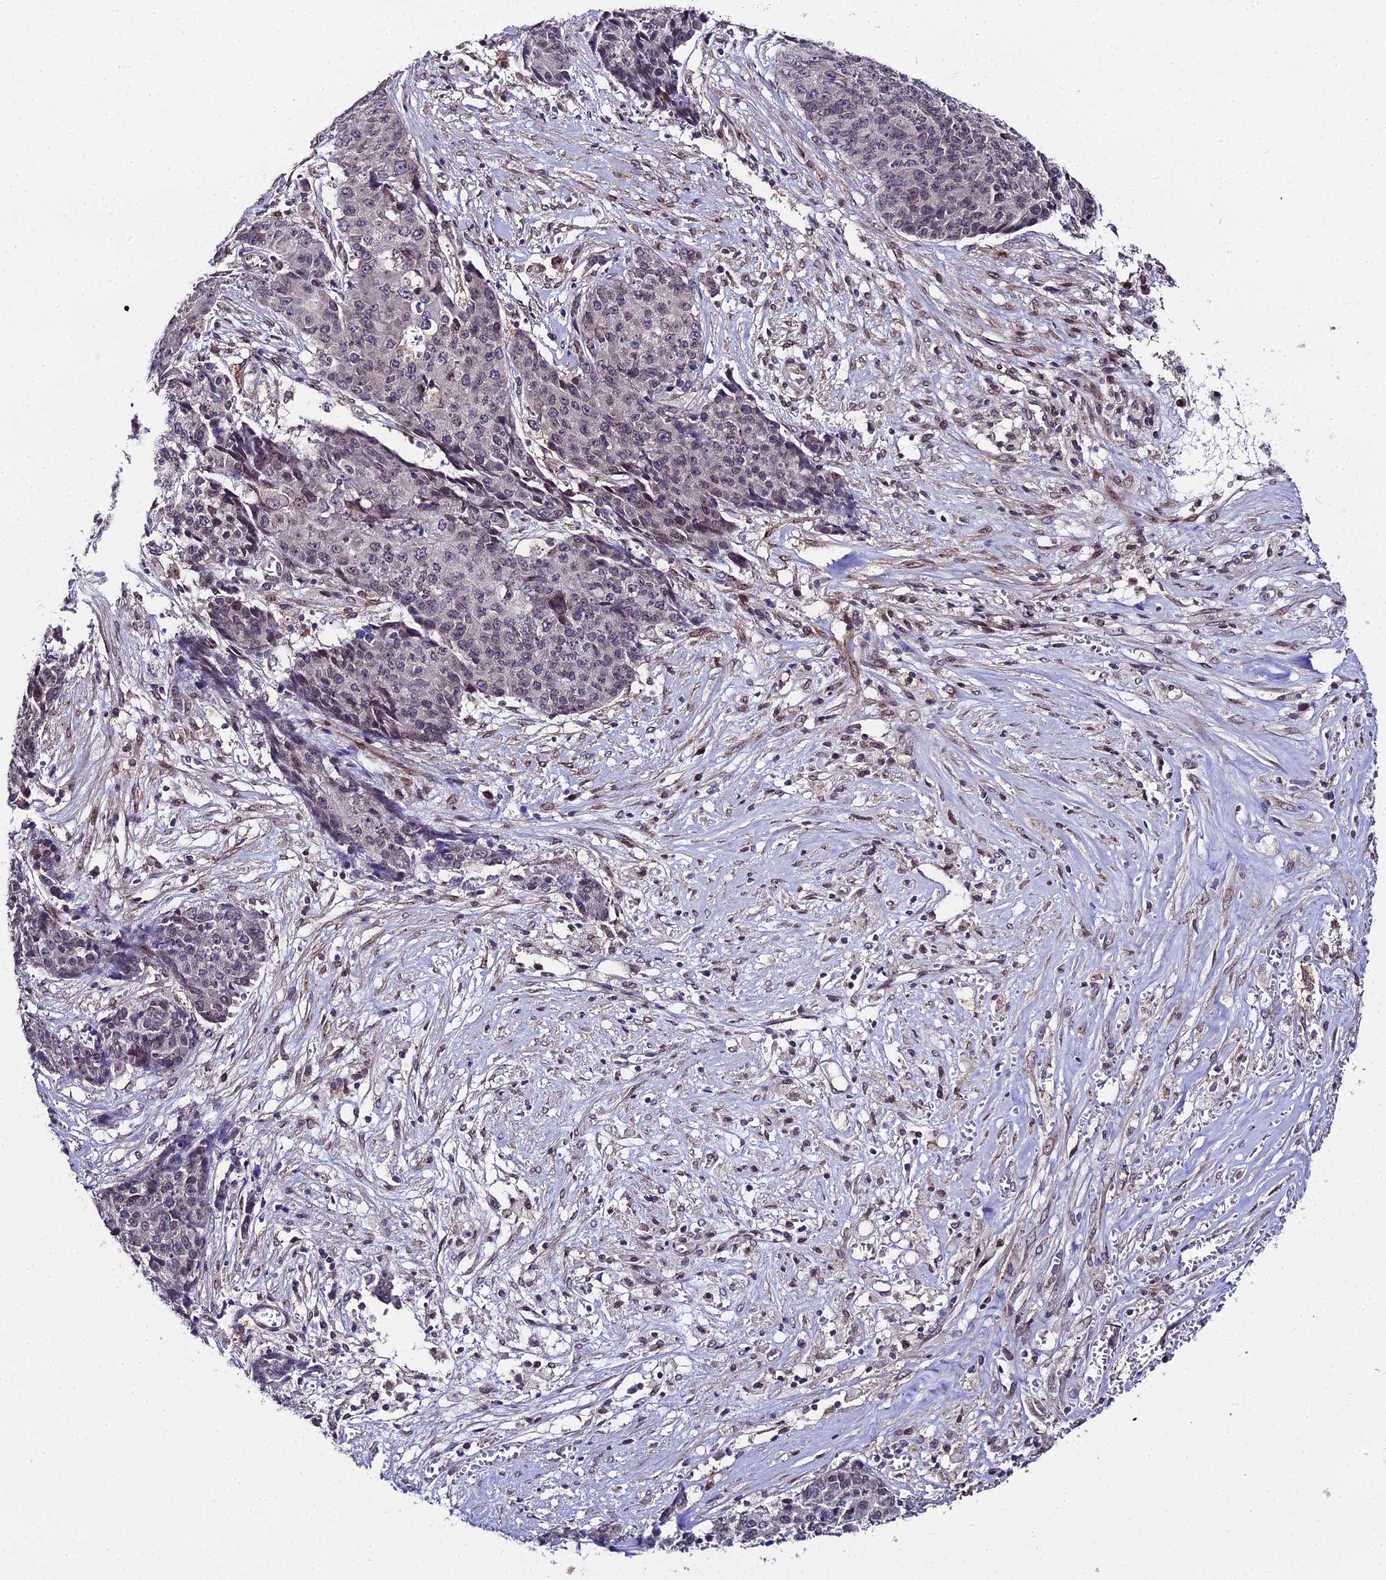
{"staining": {"intensity": "weak", "quantity": "<25%", "location": "nuclear"}, "tissue": "ovarian cancer", "cell_type": "Tumor cells", "image_type": "cancer", "snomed": [{"axis": "morphology", "description": "Carcinoma, endometroid"}, {"axis": "topography", "description": "Ovary"}], "caption": "Tumor cells show no significant protein positivity in endometroid carcinoma (ovarian).", "gene": "DDX19A", "patient": {"sex": "female", "age": 42}}